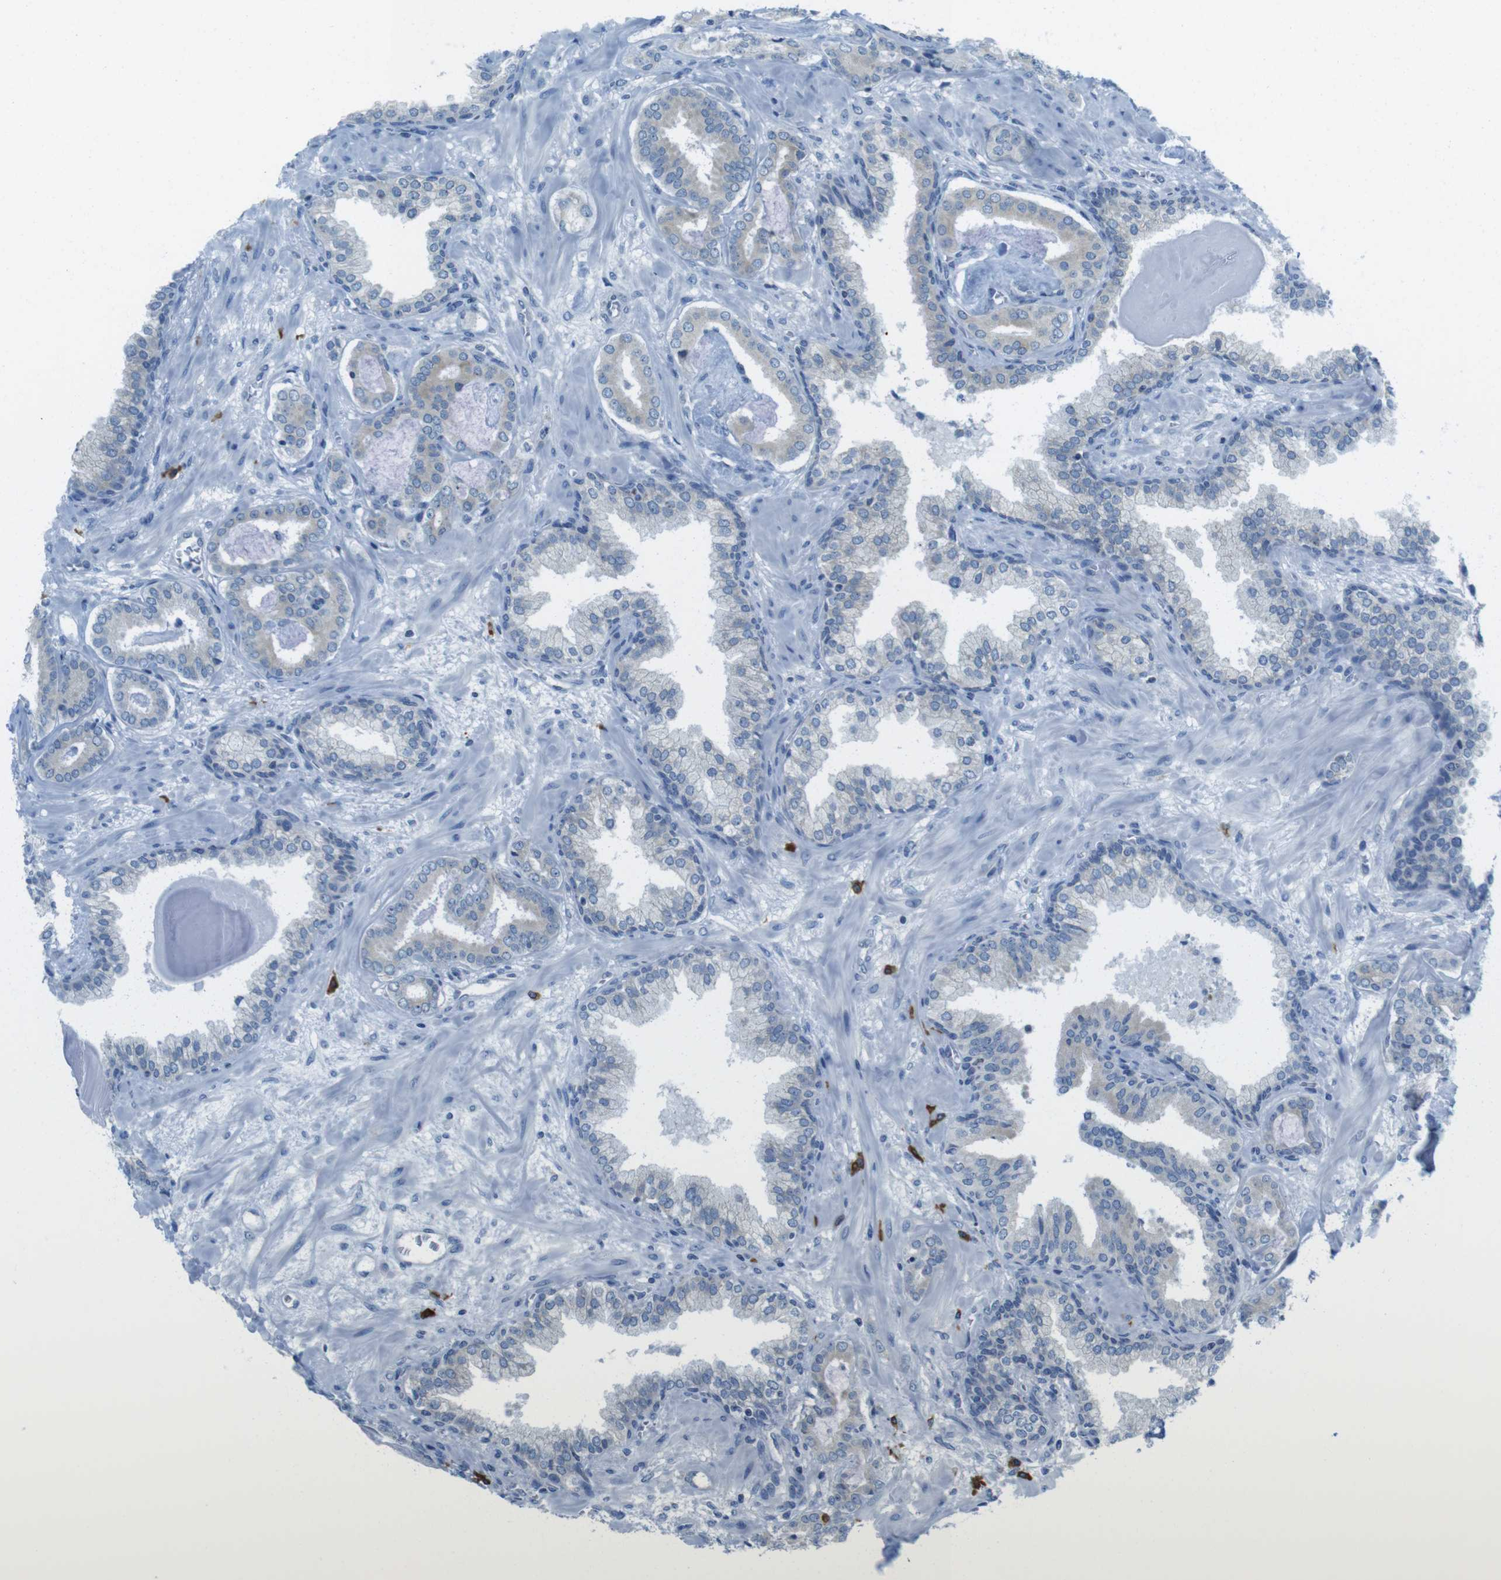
{"staining": {"intensity": "negative", "quantity": "none", "location": "none"}, "tissue": "prostate cancer", "cell_type": "Tumor cells", "image_type": "cancer", "snomed": [{"axis": "morphology", "description": "Adenocarcinoma, Low grade"}, {"axis": "topography", "description": "Prostate"}], "caption": "Protein analysis of prostate cancer (low-grade adenocarcinoma) exhibits no significant positivity in tumor cells. Nuclei are stained in blue.", "gene": "CLPTM1L", "patient": {"sex": "male", "age": 53}}